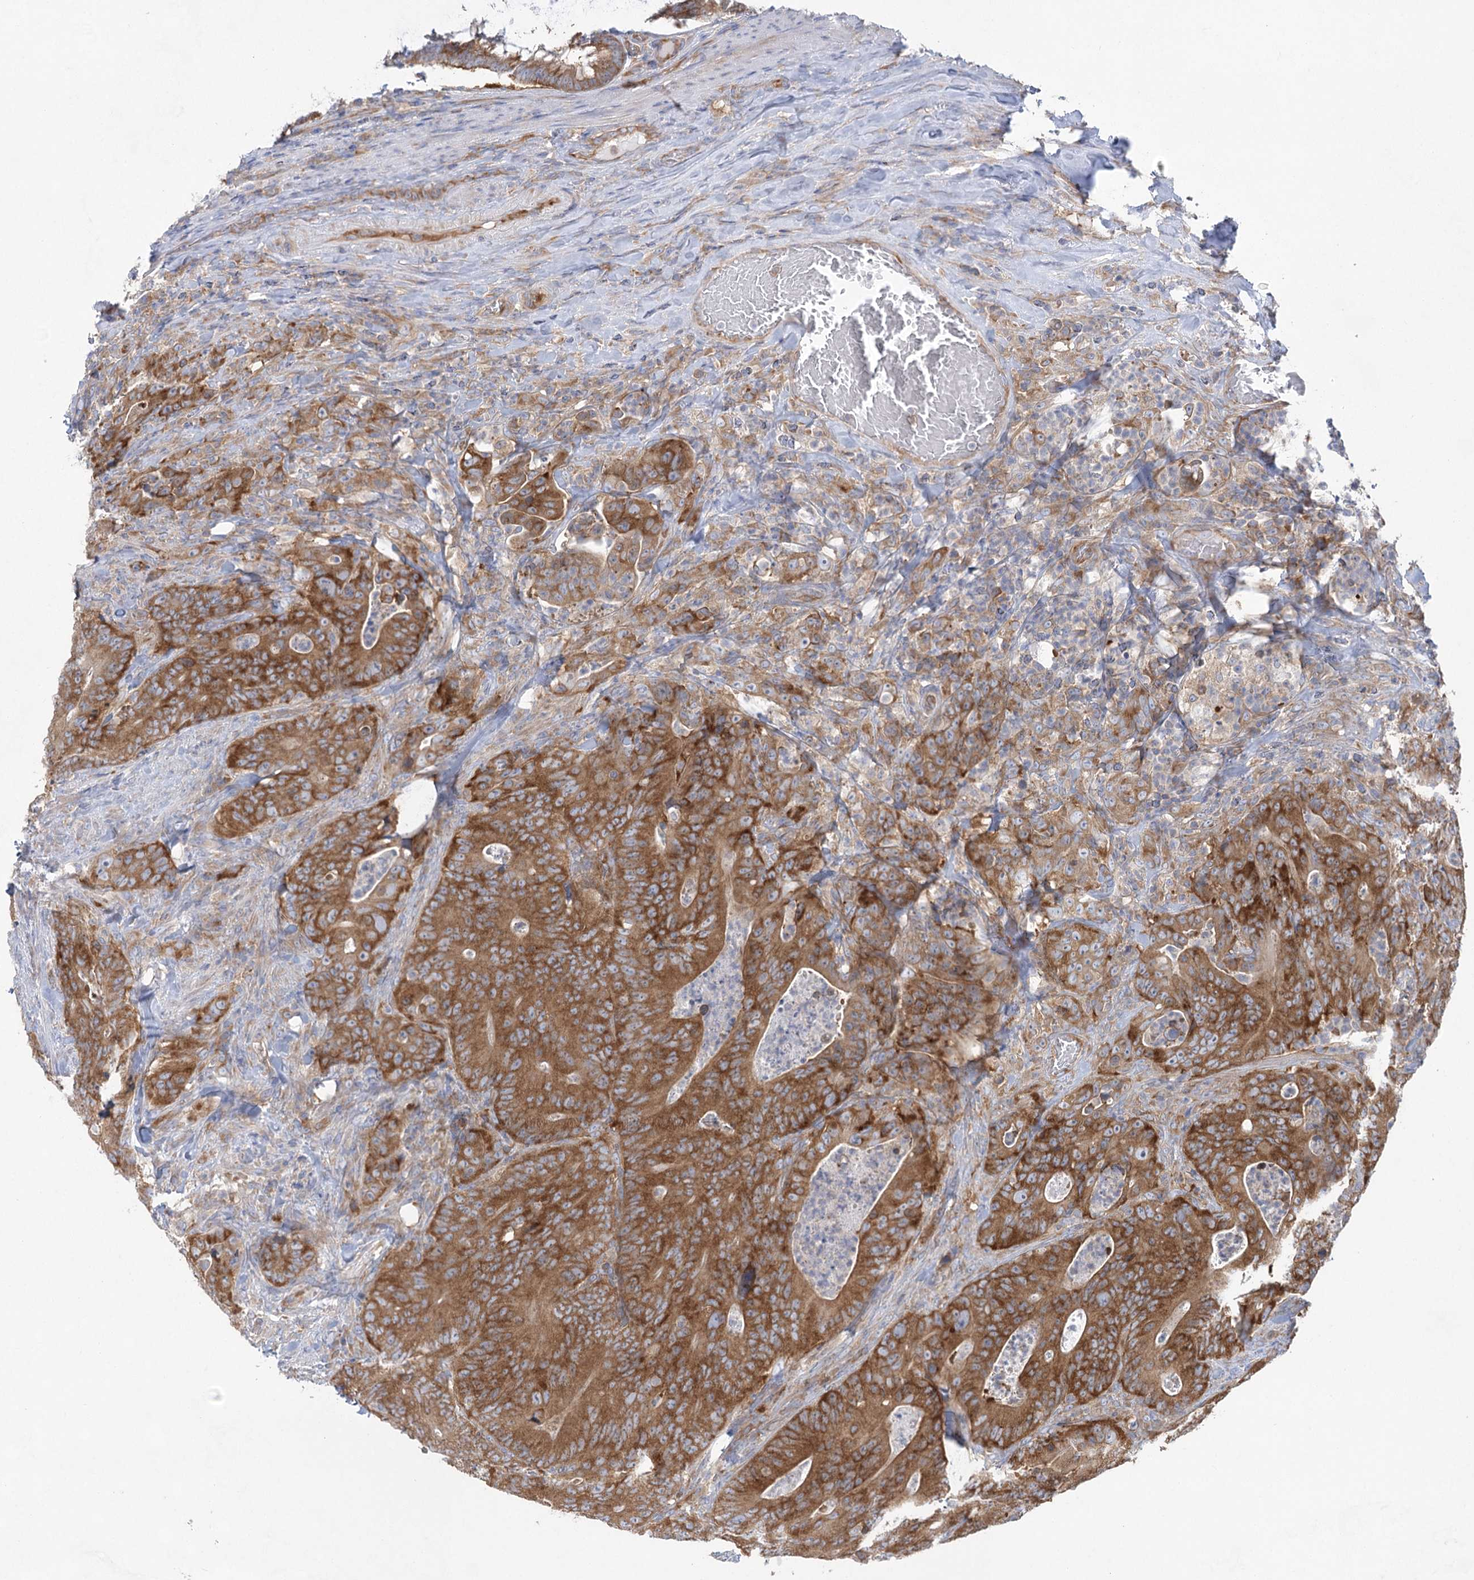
{"staining": {"intensity": "strong", "quantity": ">75%", "location": "cytoplasmic/membranous"}, "tissue": "colorectal cancer", "cell_type": "Tumor cells", "image_type": "cancer", "snomed": [{"axis": "morphology", "description": "Normal tissue, NOS"}, {"axis": "topography", "description": "Colon"}], "caption": "Human colorectal cancer stained with a brown dye exhibits strong cytoplasmic/membranous positive expression in about >75% of tumor cells.", "gene": "EIF3A", "patient": {"sex": "female", "age": 82}}